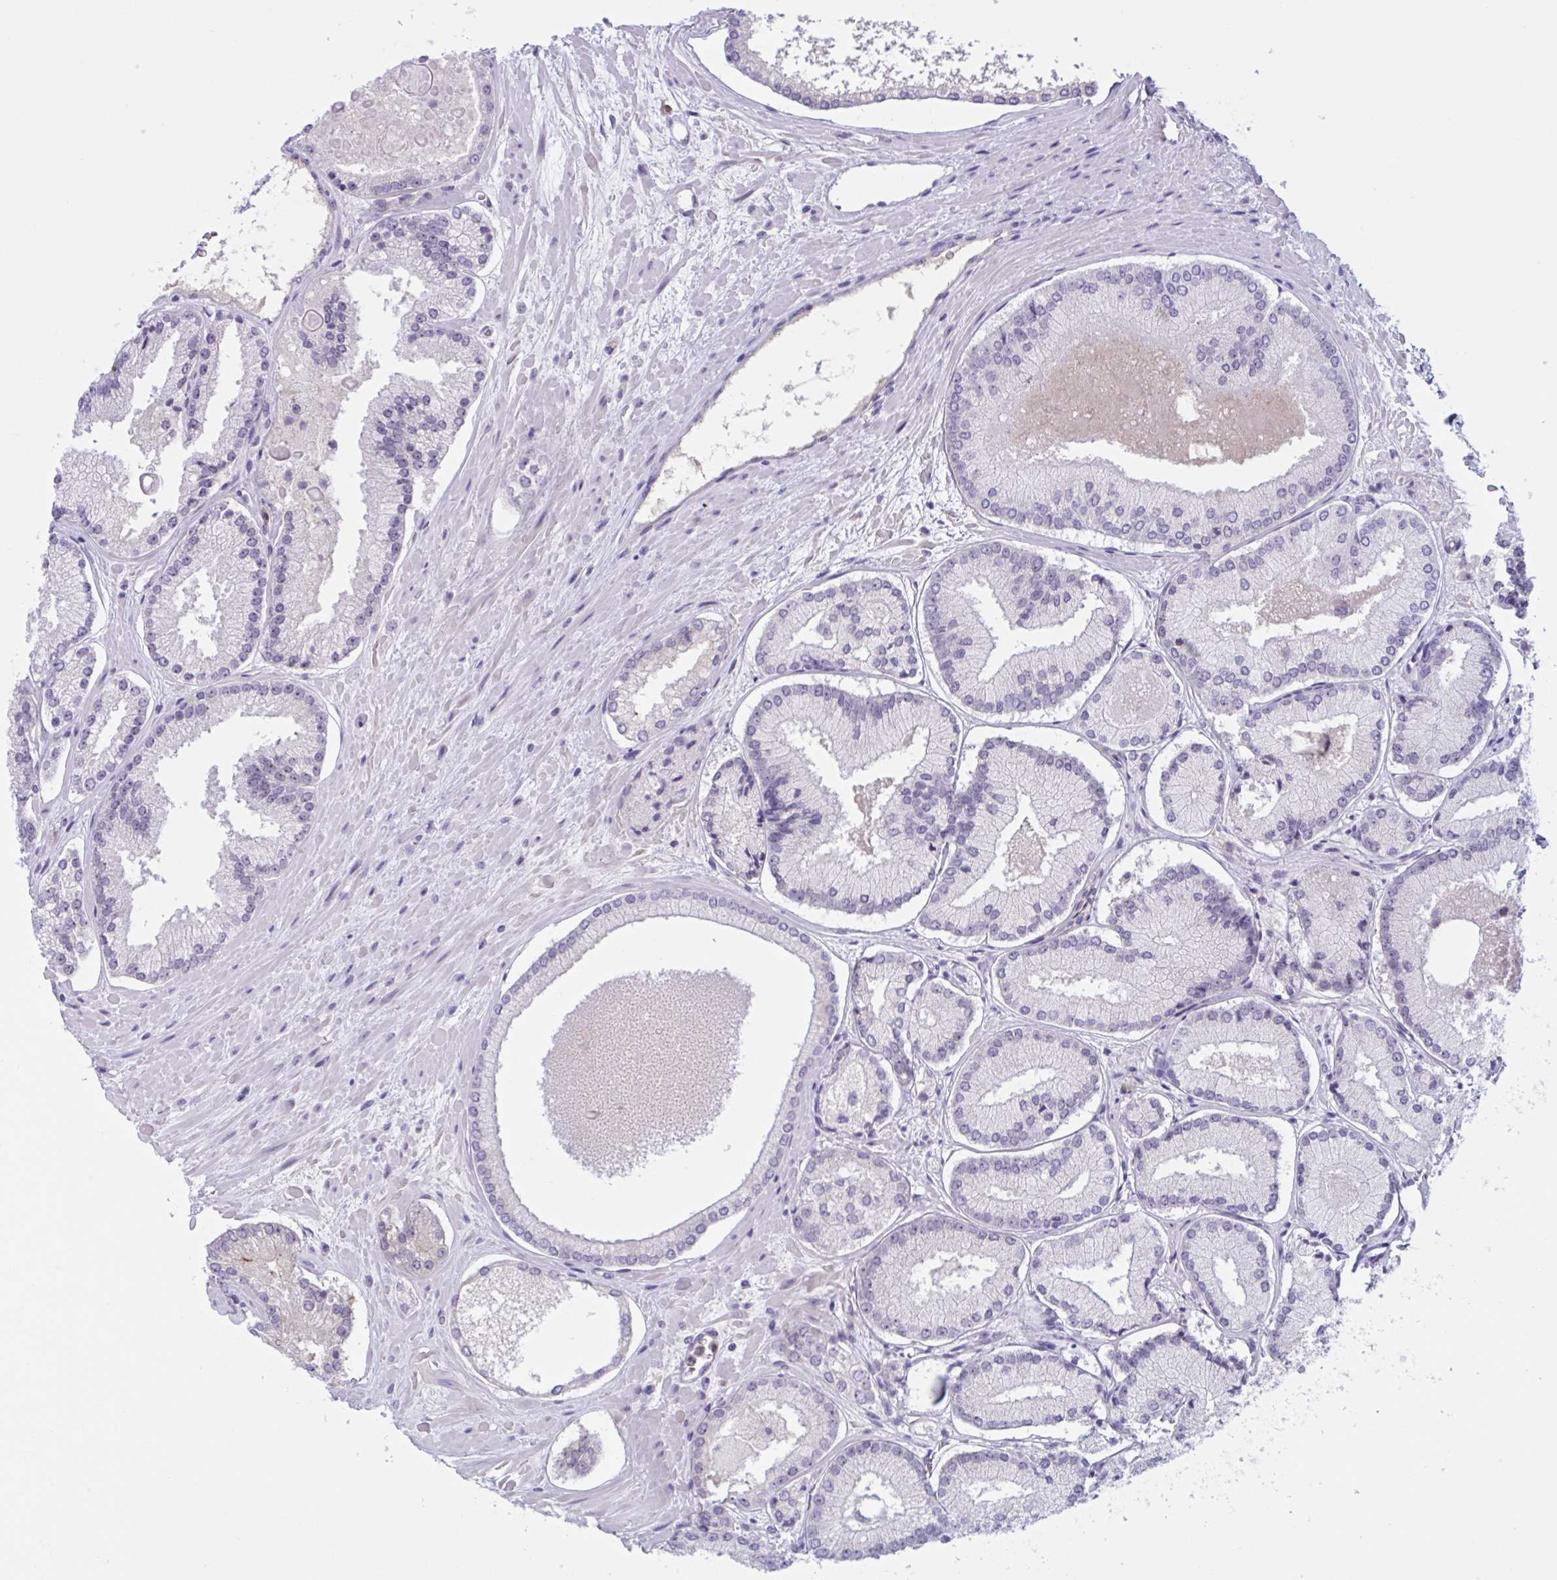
{"staining": {"intensity": "negative", "quantity": "none", "location": "none"}, "tissue": "prostate cancer", "cell_type": "Tumor cells", "image_type": "cancer", "snomed": [{"axis": "morphology", "description": "Adenocarcinoma, High grade"}, {"axis": "topography", "description": "Prostate"}], "caption": "Immunohistochemical staining of high-grade adenocarcinoma (prostate) demonstrates no significant positivity in tumor cells.", "gene": "WNT9B", "patient": {"sex": "male", "age": 73}}